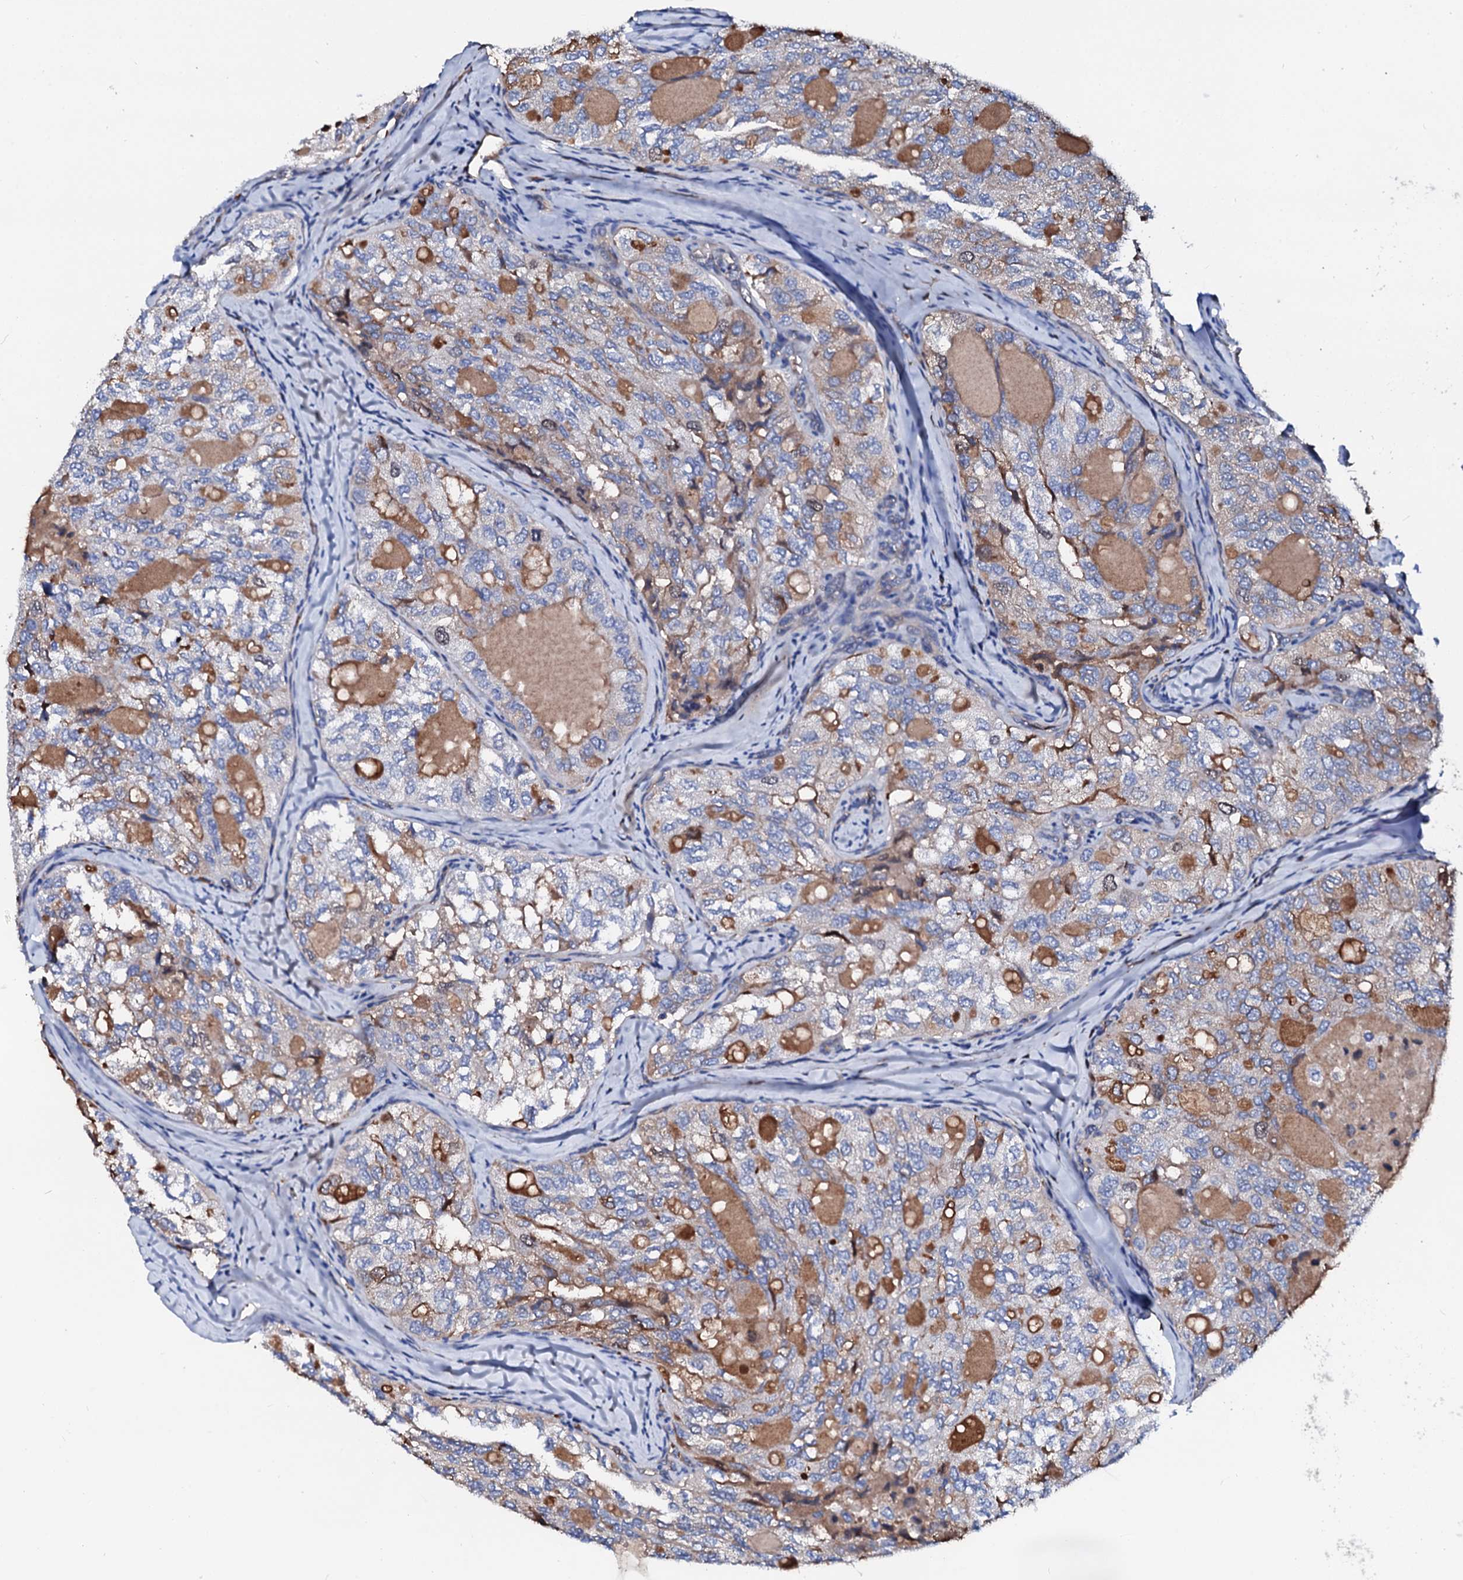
{"staining": {"intensity": "weak", "quantity": "<25%", "location": "cytoplasmic/membranous"}, "tissue": "thyroid cancer", "cell_type": "Tumor cells", "image_type": "cancer", "snomed": [{"axis": "morphology", "description": "Follicular adenoma carcinoma, NOS"}, {"axis": "topography", "description": "Thyroid gland"}], "caption": "An immunohistochemistry (IHC) micrograph of thyroid cancer (follicular adenoma carcinoma) is shown. There is no staining in tumor cells of thyroid cancer (follicular adenoma carcinoma).", "gene": "CSKMT", "patient": {"sex": "male", "age": 75}}